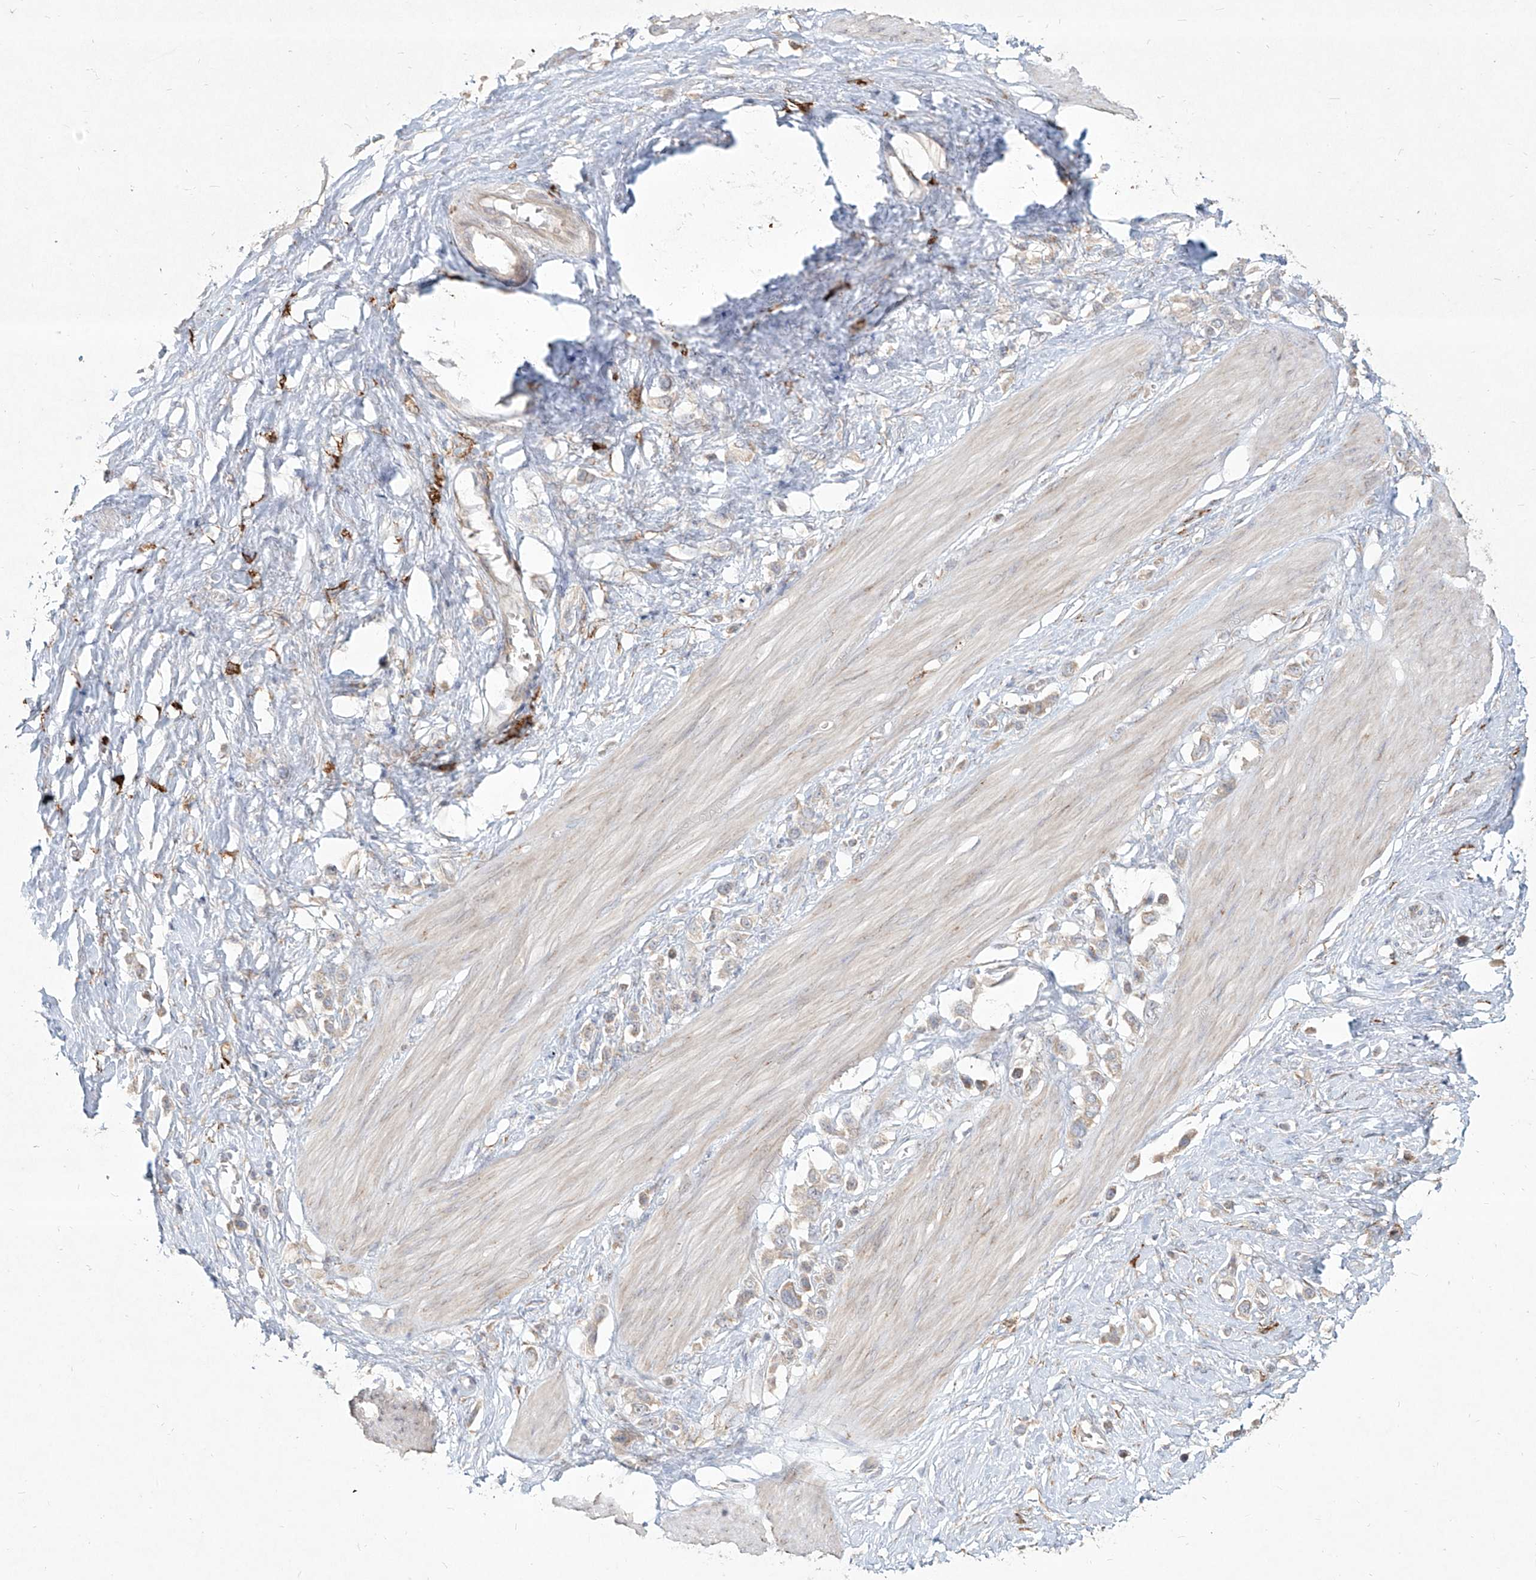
{"staining": {"intensity": "weak", "quantity": "25%-75%", "location": "cytoplasmic/membranous"}, "tissue": "stomach cancer", "cell_type": "Tumor cells", "image_type": "cancer", "snomed": [{"axis": "morphology", "description": "Adenocarcinoma, NOS"}, {"axis": "topography", "description": "Stomach"}], "caption": "There is low levels of weak cytoplasmic/membranous positivity in tumor cells of adenocarcinoma (stomach), as demonstrated by immunohistochemical staining (brown color).", "gene": "CD209", "patient": {"sex": "female", "age": 65}}